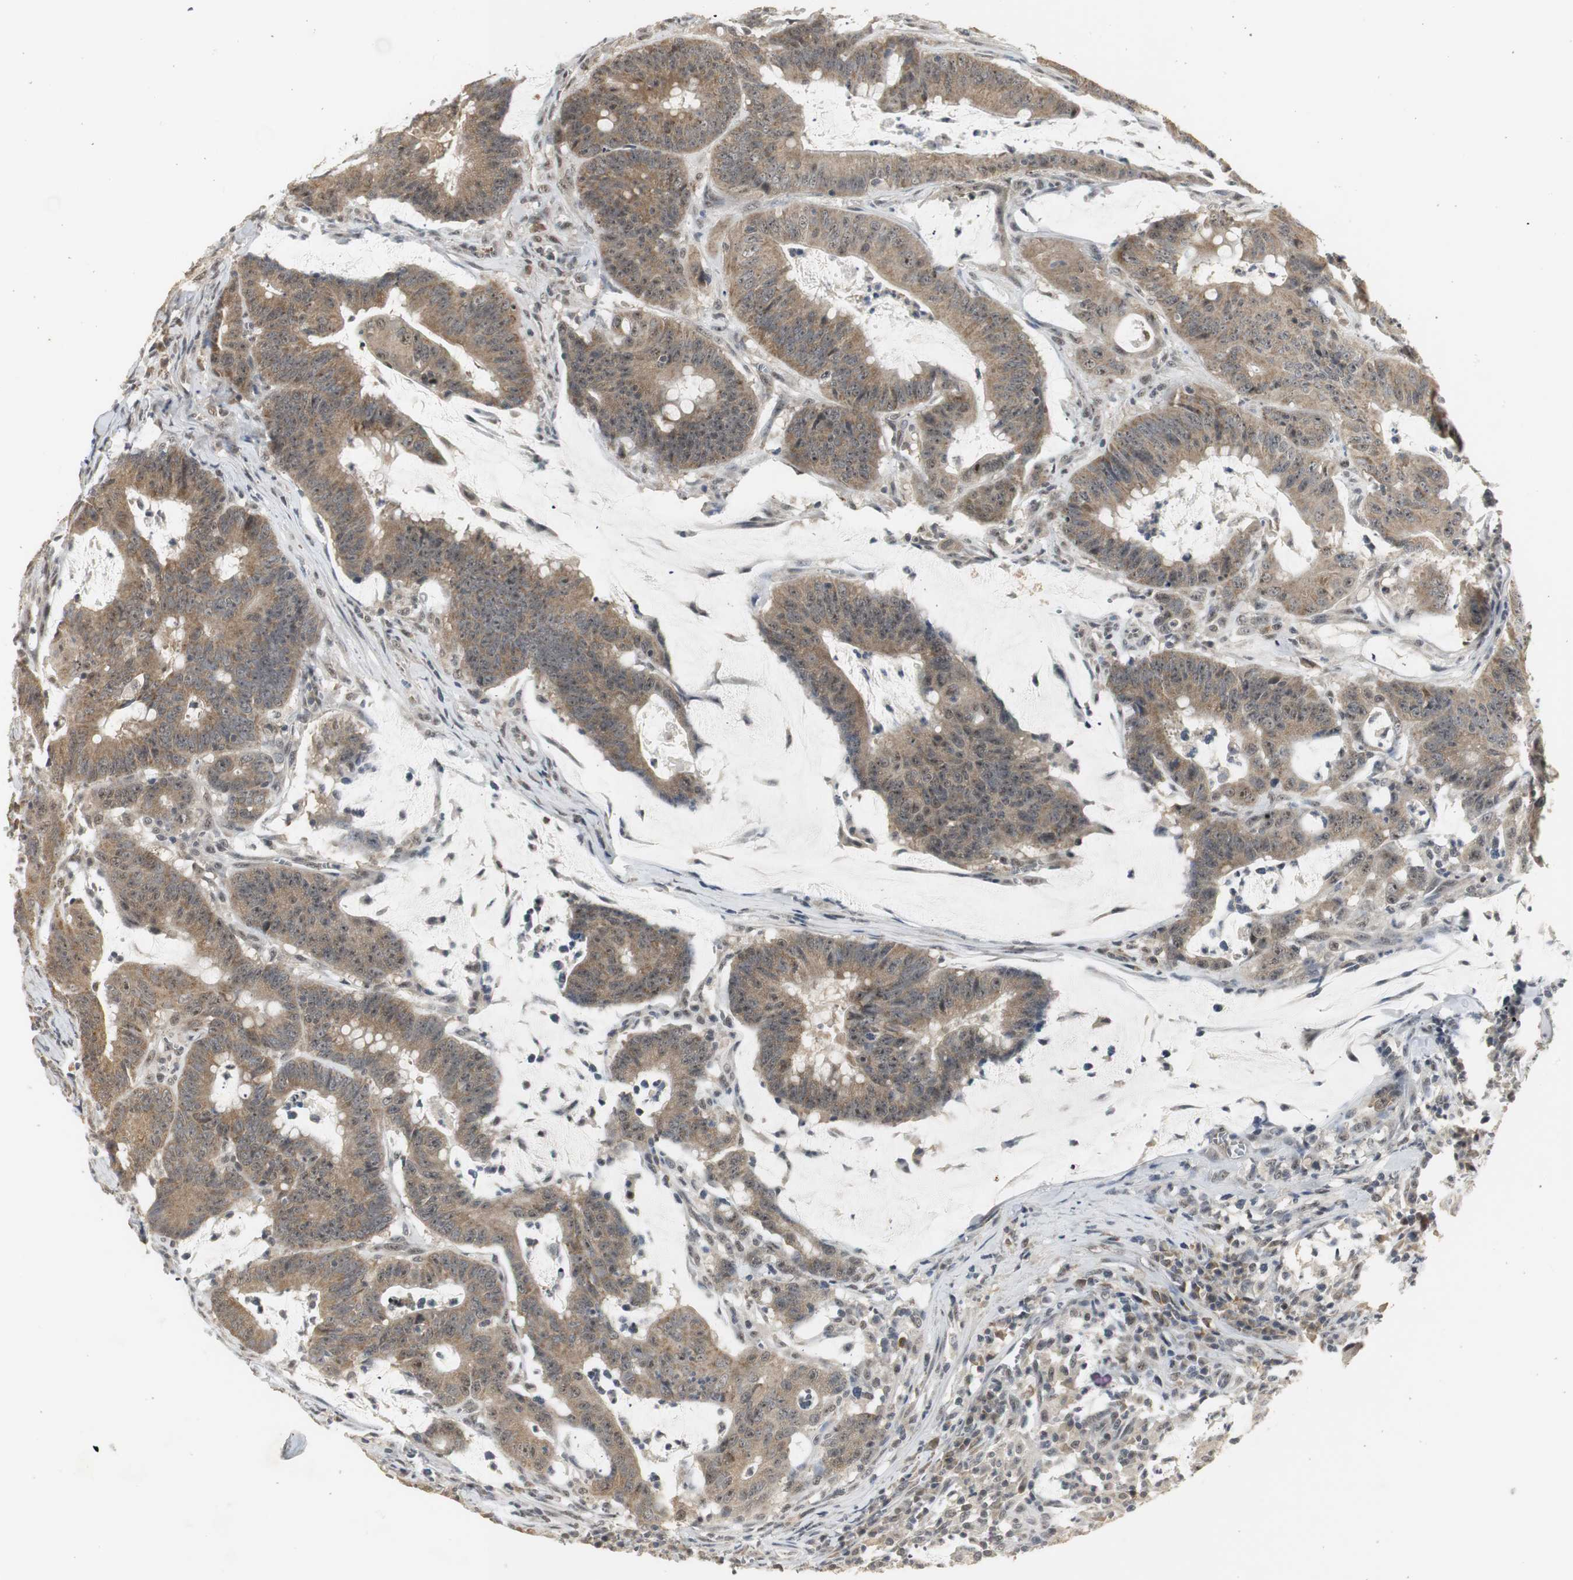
{"staining": {"intensity": "moderate", "quantity": ">75%", "location": "cytoplasmic/membranous,nuclear"}, "tissue": "colorectal cancer", "cell_type": "Tumor cells", "image_type": "cancer", "snomed": [{"axis": "morphology", "description": "Adenocarcinoma, NOS"}, {"axis": "topography", "description": "Colon"}], "caption": "This histopathology image reveals IHC staining of human colorectal adenocarcinoma, with medium moderate cytoplasmic/membranous and nuclear staining in about >75% of tumor cells.", "gene": "ELOA", "patient": {"sex": "male", "age": 45}}